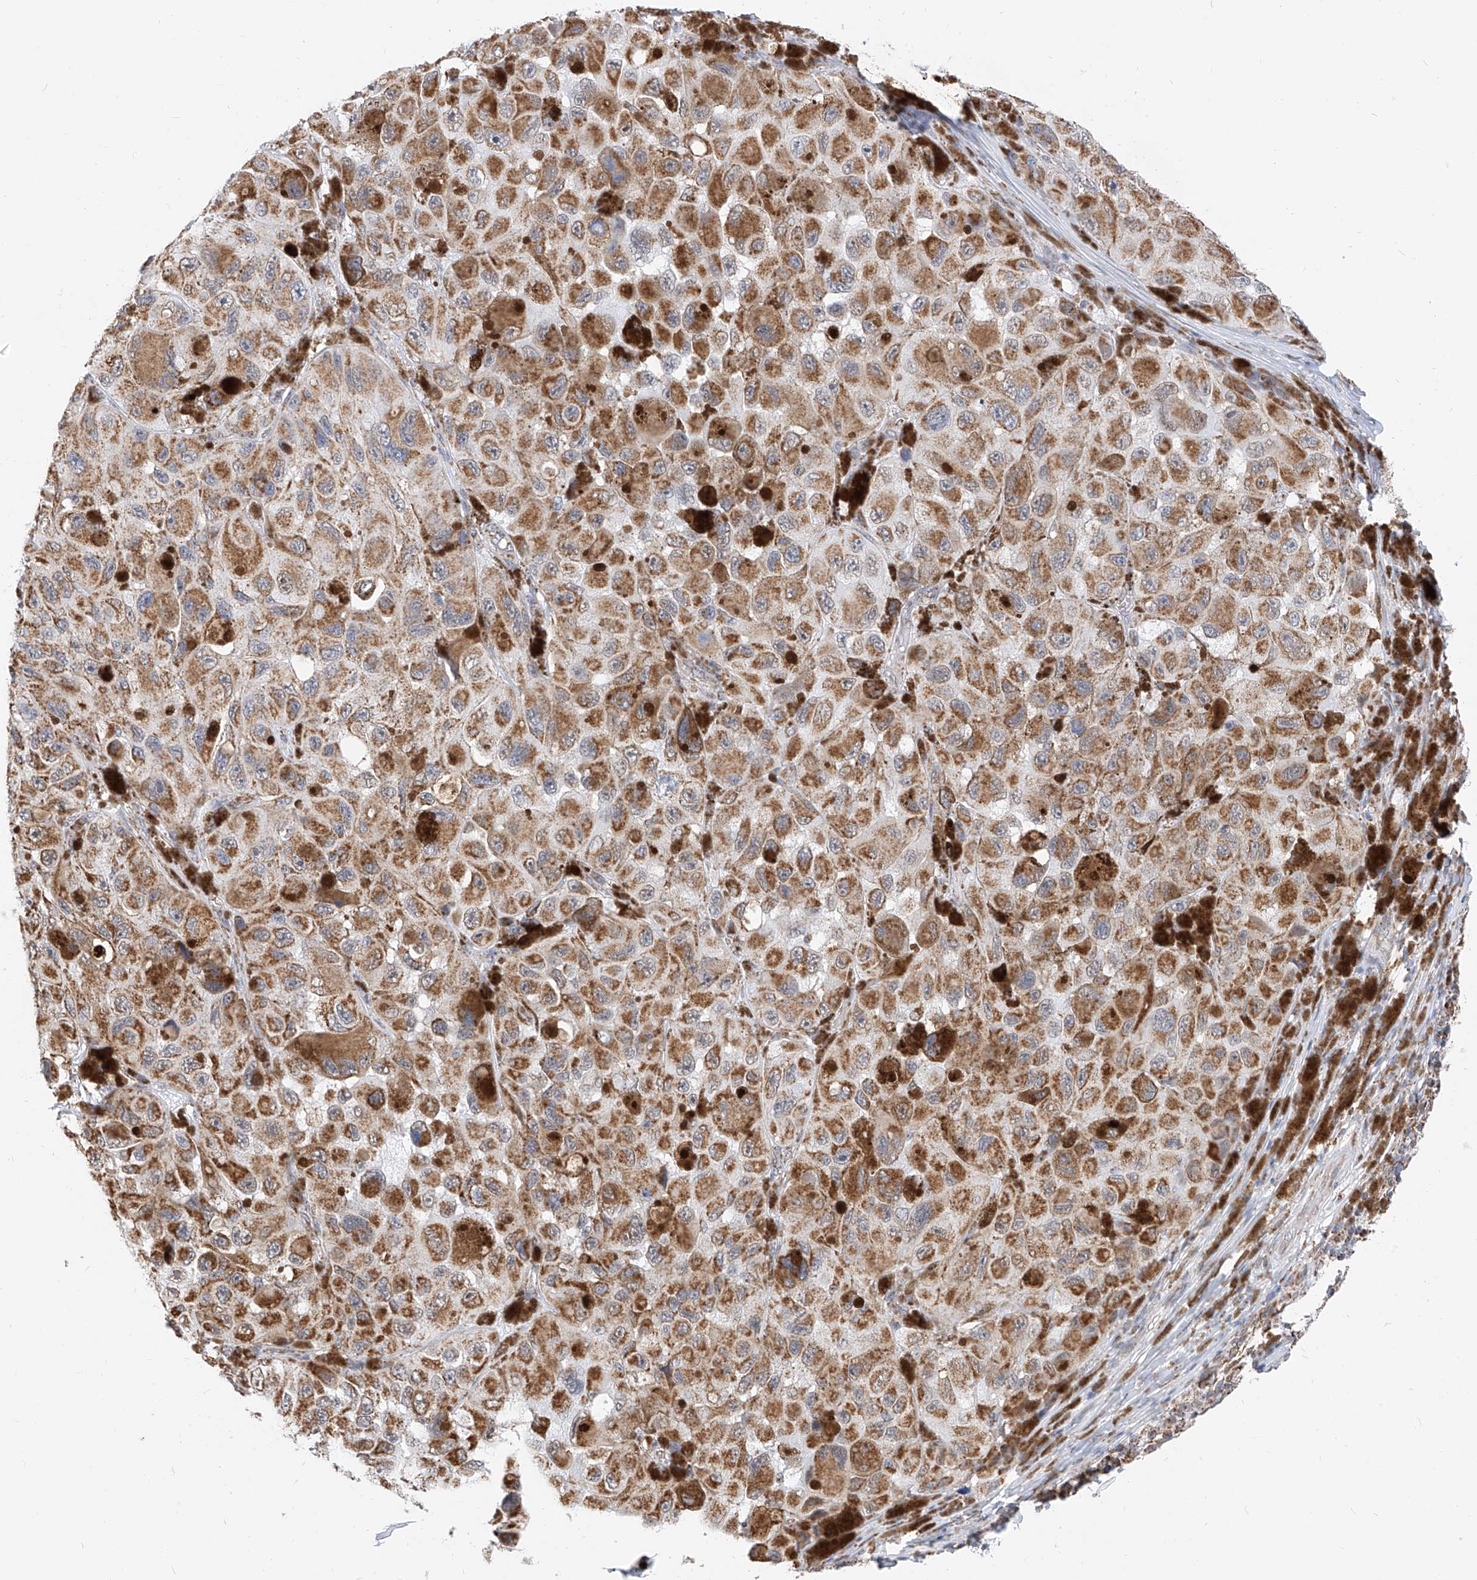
{"staining": {"intensity": "moderate", "quantity": ">75%", "location": "cytoplasmic/membranous"}, "tissue": "melanoma", "cell_type": "Tumor cells", "image_type": "cancer", "snomed": [{"axis": "morphology", "description": "Malignant melanoma, NOS"}, {"axis": "topography", "description": "Skin"}], "caption": "A medium amount of moderate cytoplasmic/membranous positivity is present in about >75% of tumor cells in malignant melanoma tissue.", "gene": "NALCN", "patient": {"sex": "female", "age": 73}}